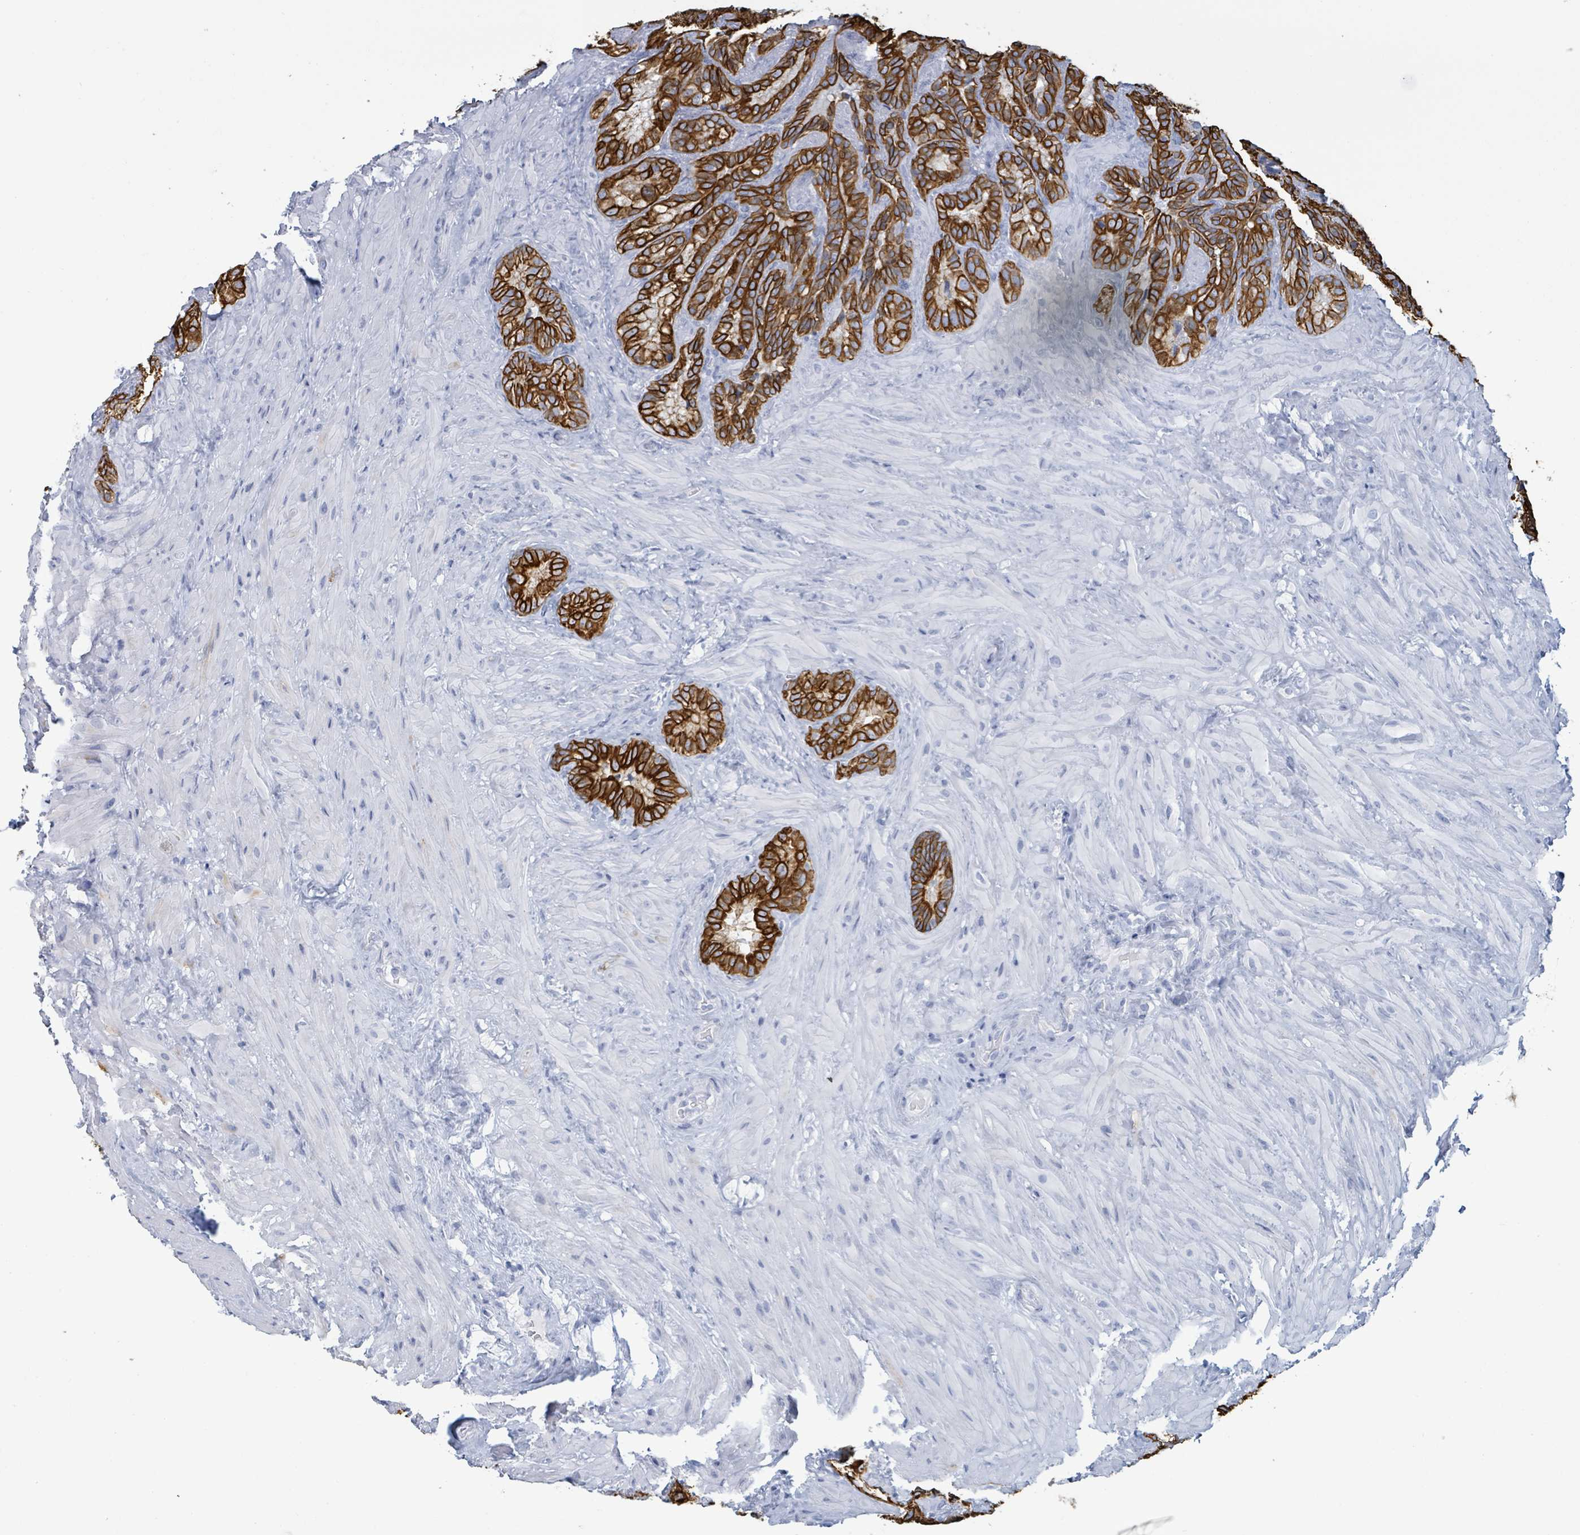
{"staining": {"intensity": "strong", "quantity": ">75%", "location": "cytoplasmic/membranous"}, "tissue": "seminal vesicle", "cell_type": "Glandular cells", "image_type": "normal", "snomed": [{"axis": "morphology", "description": "Normal tissue, NOS"}, {"axis": "topography", "description": "Seminal veicle"}], "caption": "This is an image of immunohistochemistry (IHC) staining of unremarkable seminal vesicle, which shows strong positivity in the cytoplasmic/membranous of glandular cells.", "gene": "KRT8", "patient": {"sex": "male", "age": 62}}